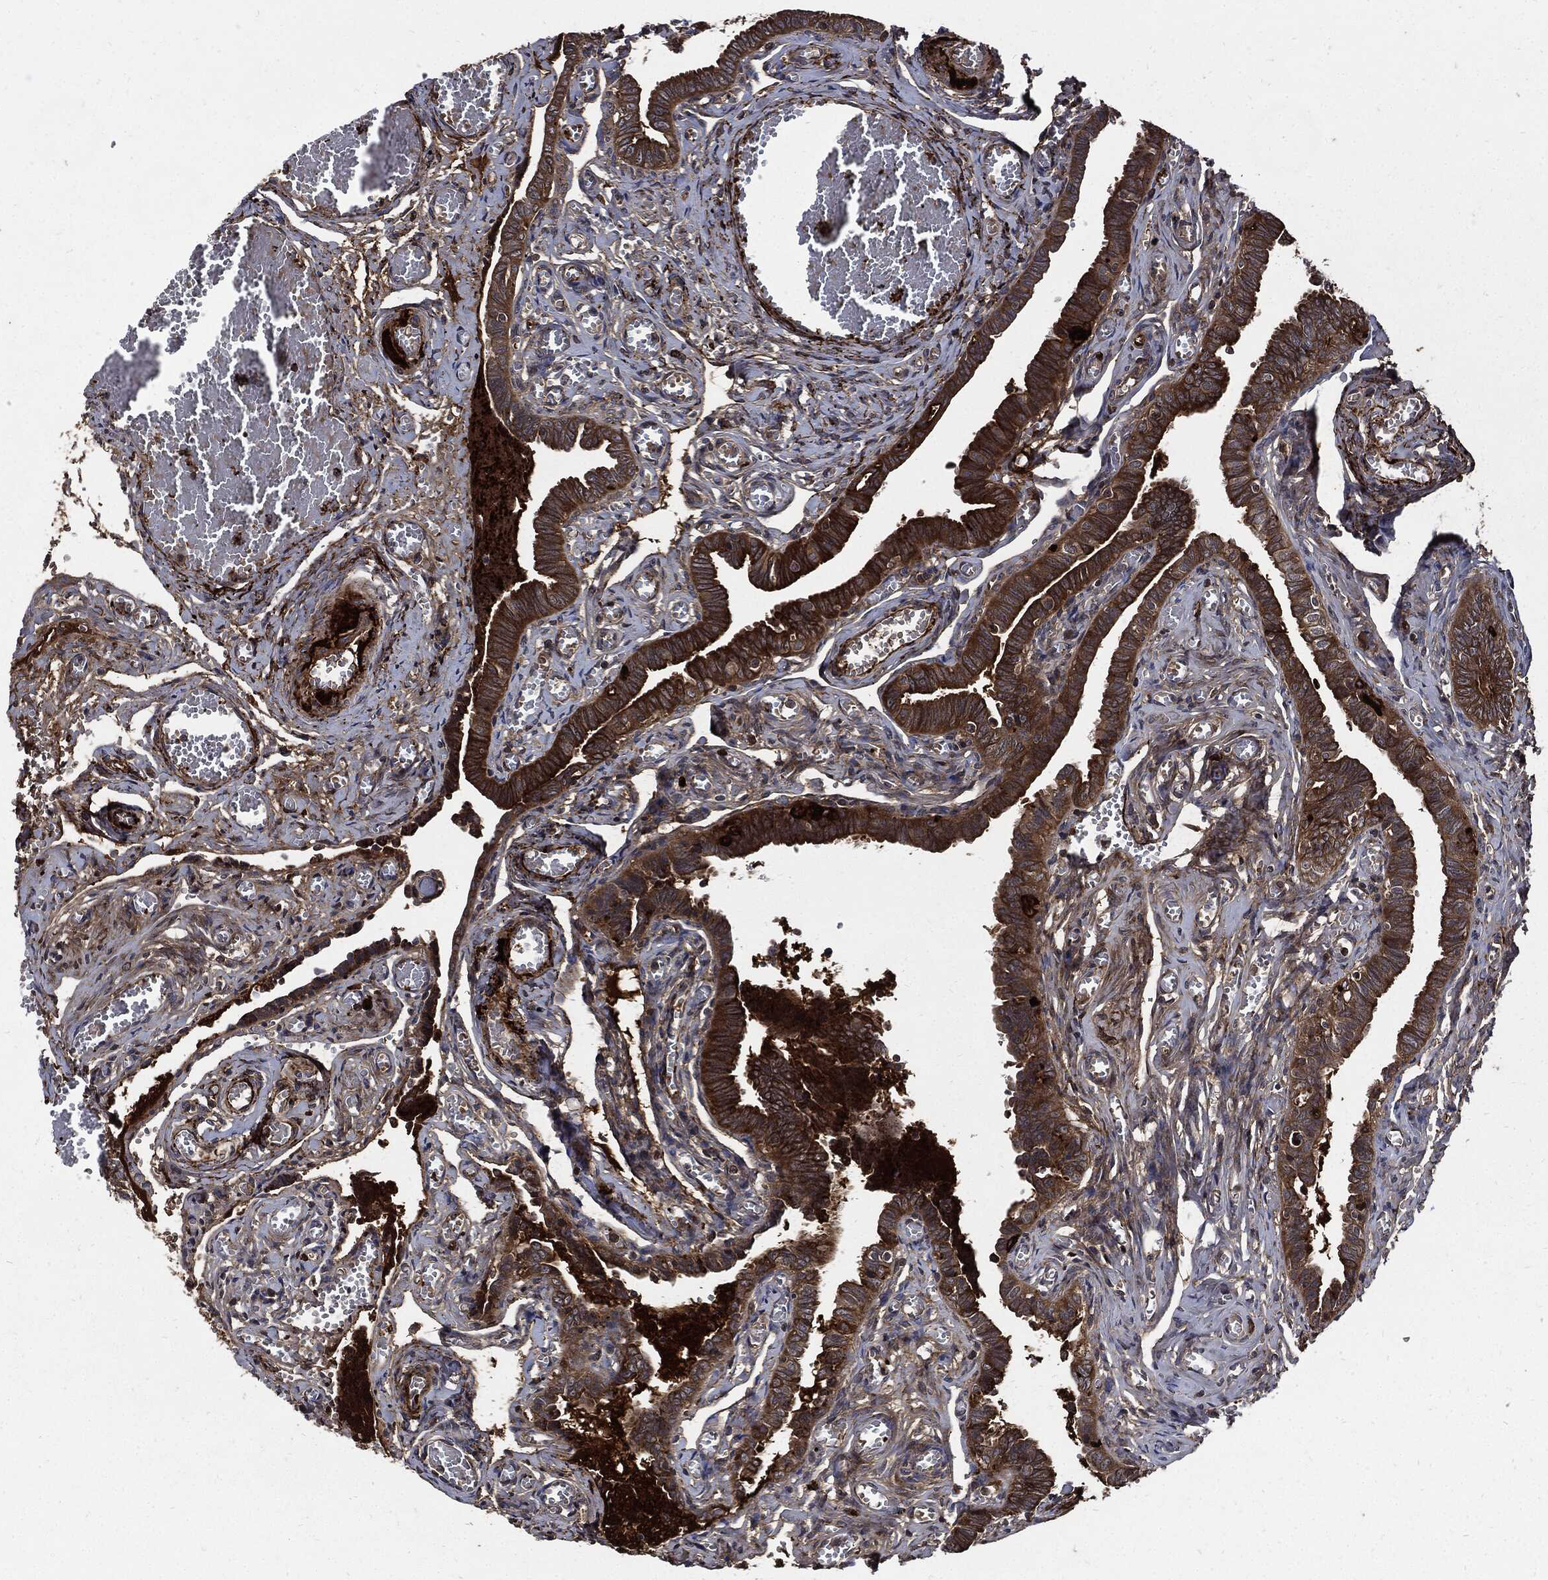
{"staining": {"intensity": "strong", "quantity": "25%-75%", "location": "cytoplasmic/membranous"}, "tissue": "fallopian tube", "cell_type": "Glandular cells", "image_type": "normal", "snomed": [{"axis": "morphology", "description": "Normal tissue, NOS"}, {"axis": "topography", "description": "Vascular tissue"}, {"axis": "topography", "description": "Fallopian tube"}], "caption": "A photomicrograph showing strong cytoplasmic/membranous staining in about 25%-75% of glandular cells in unremarkable fallopian tube, as visualized by brown immunohistochemical staining.", "gene": "CLU", "patient": {"sex": "female", "age": 67}}